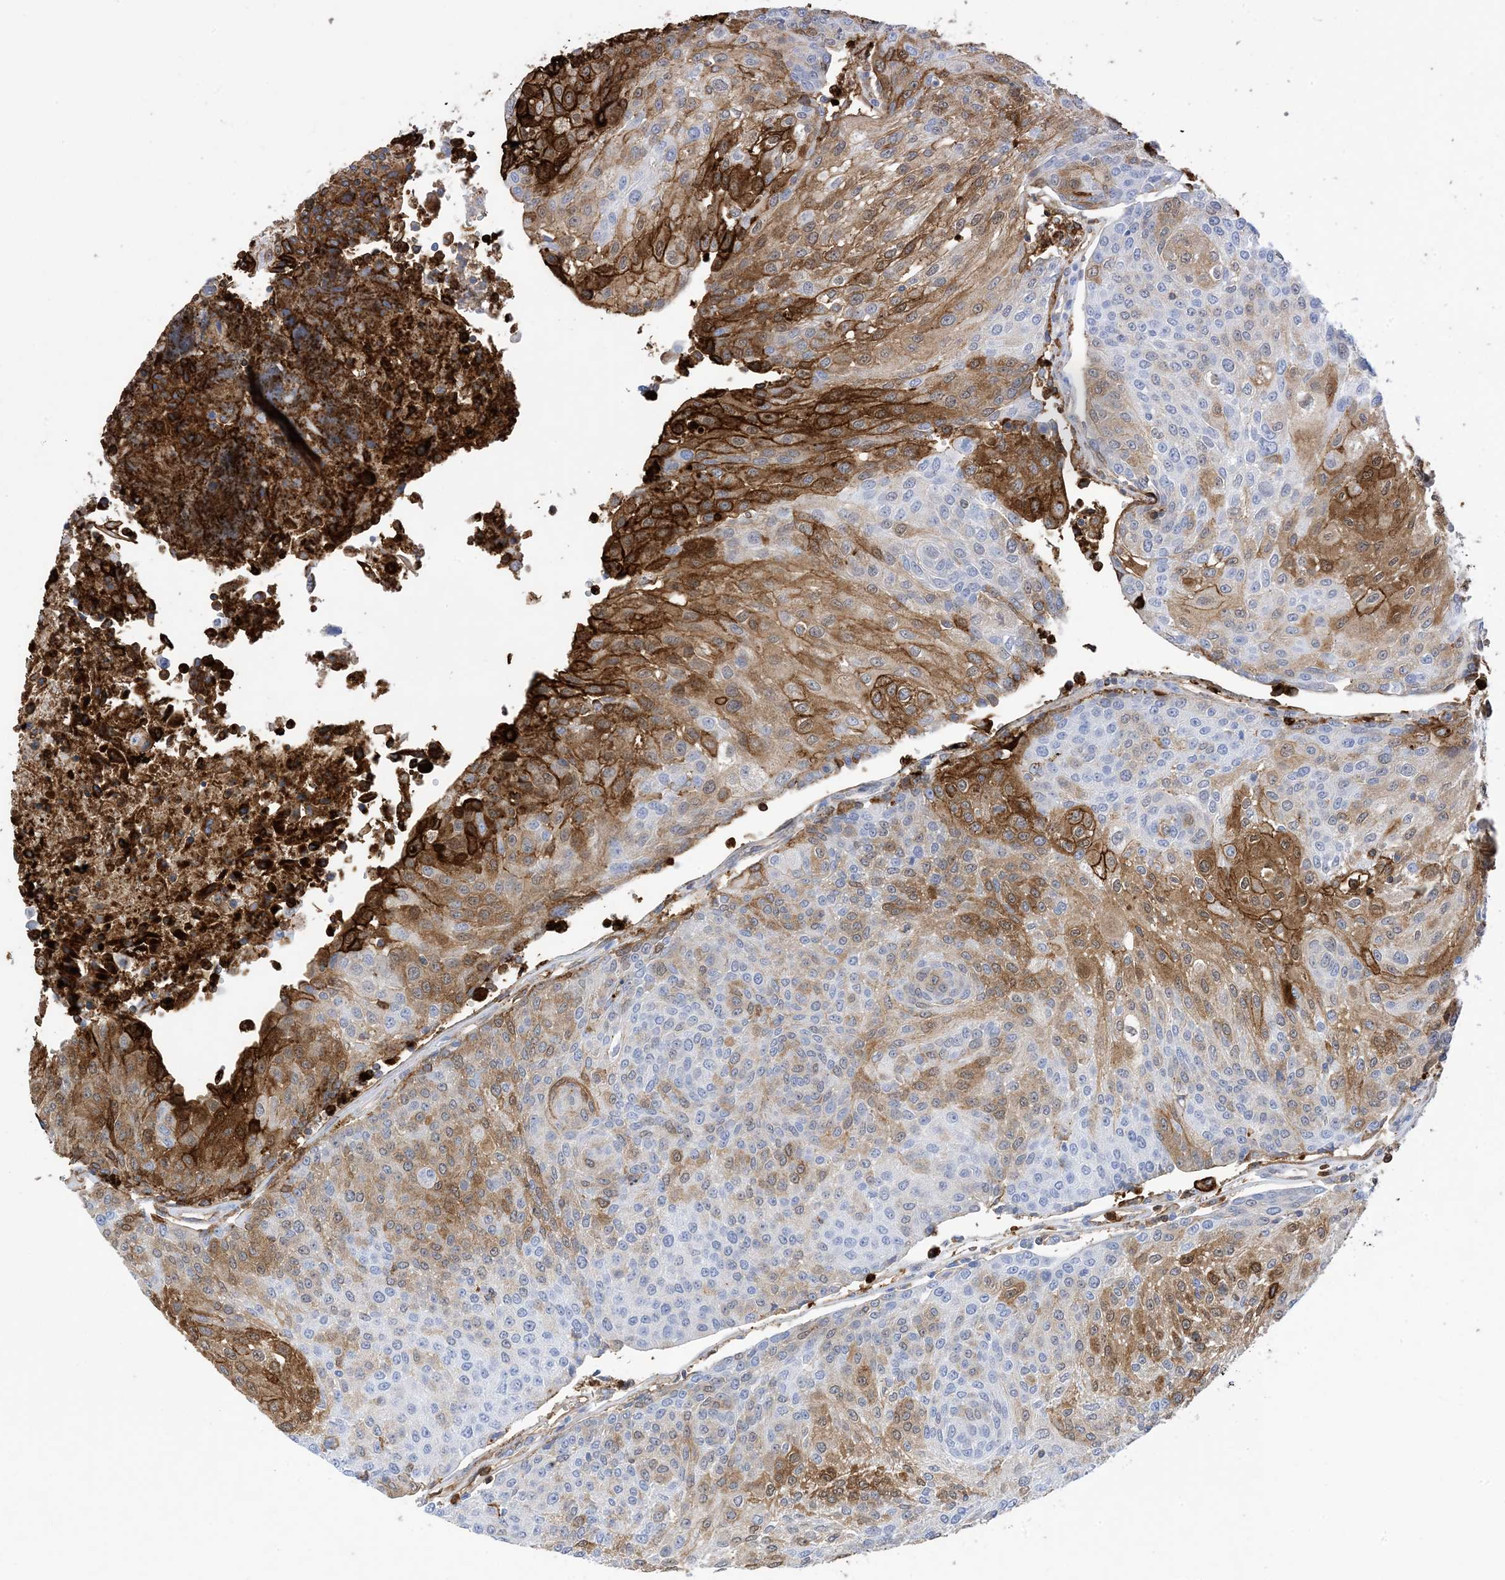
{"staining": {"intensity": "strong", "quantity": "25%-75%", "location": "cytoplasmic/membranous"}, "tissue": "urothelial cancer", "cell_type": "Tumor cells", "image_type": "cancer", "snomed": [{"axis": "morphology", "description": "Urothelial carcinoma, High grade"}, {"axis": "topography", "description": "Urinary bladder"}], "caption": "Immunohistochemistry (IHC) image of neoplastic tissue: human urothelial cancer stained using immunohistochemistry (IHC) shows high levels of strong protein expression localized specifically in the cytoplasmic/membranous of tumor cells, appearing as a cytoplasmic/membranous brown color.", "gene": "ANXA1", "patient": {"sex": "female", "age": 85}}